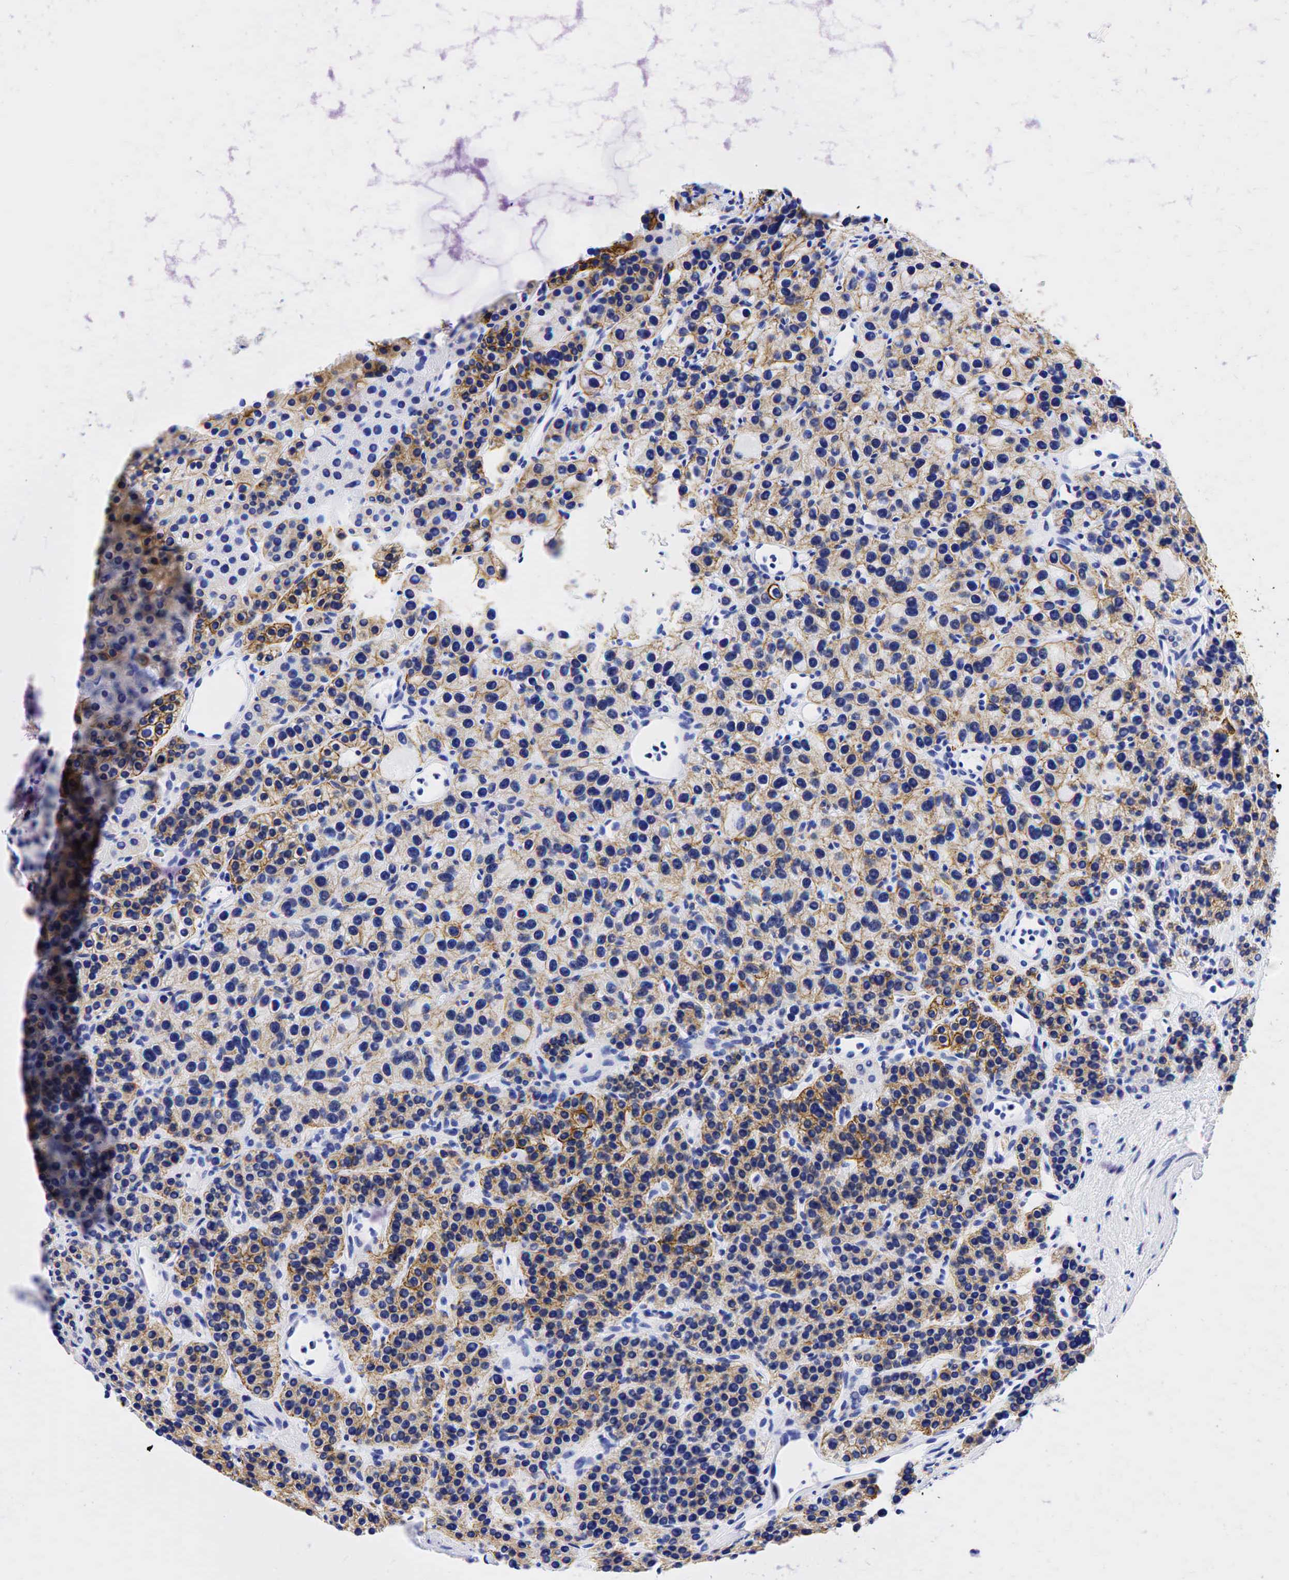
{"staining": {"intensity": "weak", "quantity": ">75%", "location": "cytoplasmic/membranous"}, "tissue": "parathyroid gland", "cell_type": "Glandular cells", "image_type": "normal", "snomed": [{"axis": "morphology", "description": "Normal tissue, NOS"}, {"axis": "topography", "description": "Parathyroid gland"}], "caption": "A high-resolution image shows IHC staining of normal parathyroid gland, which demonstrates weak cytoplasmic/membranous positivity in approximately >75% of glandular cells.", "gene": "KRT19", "patient": {"sex": "female", "age": 64}}